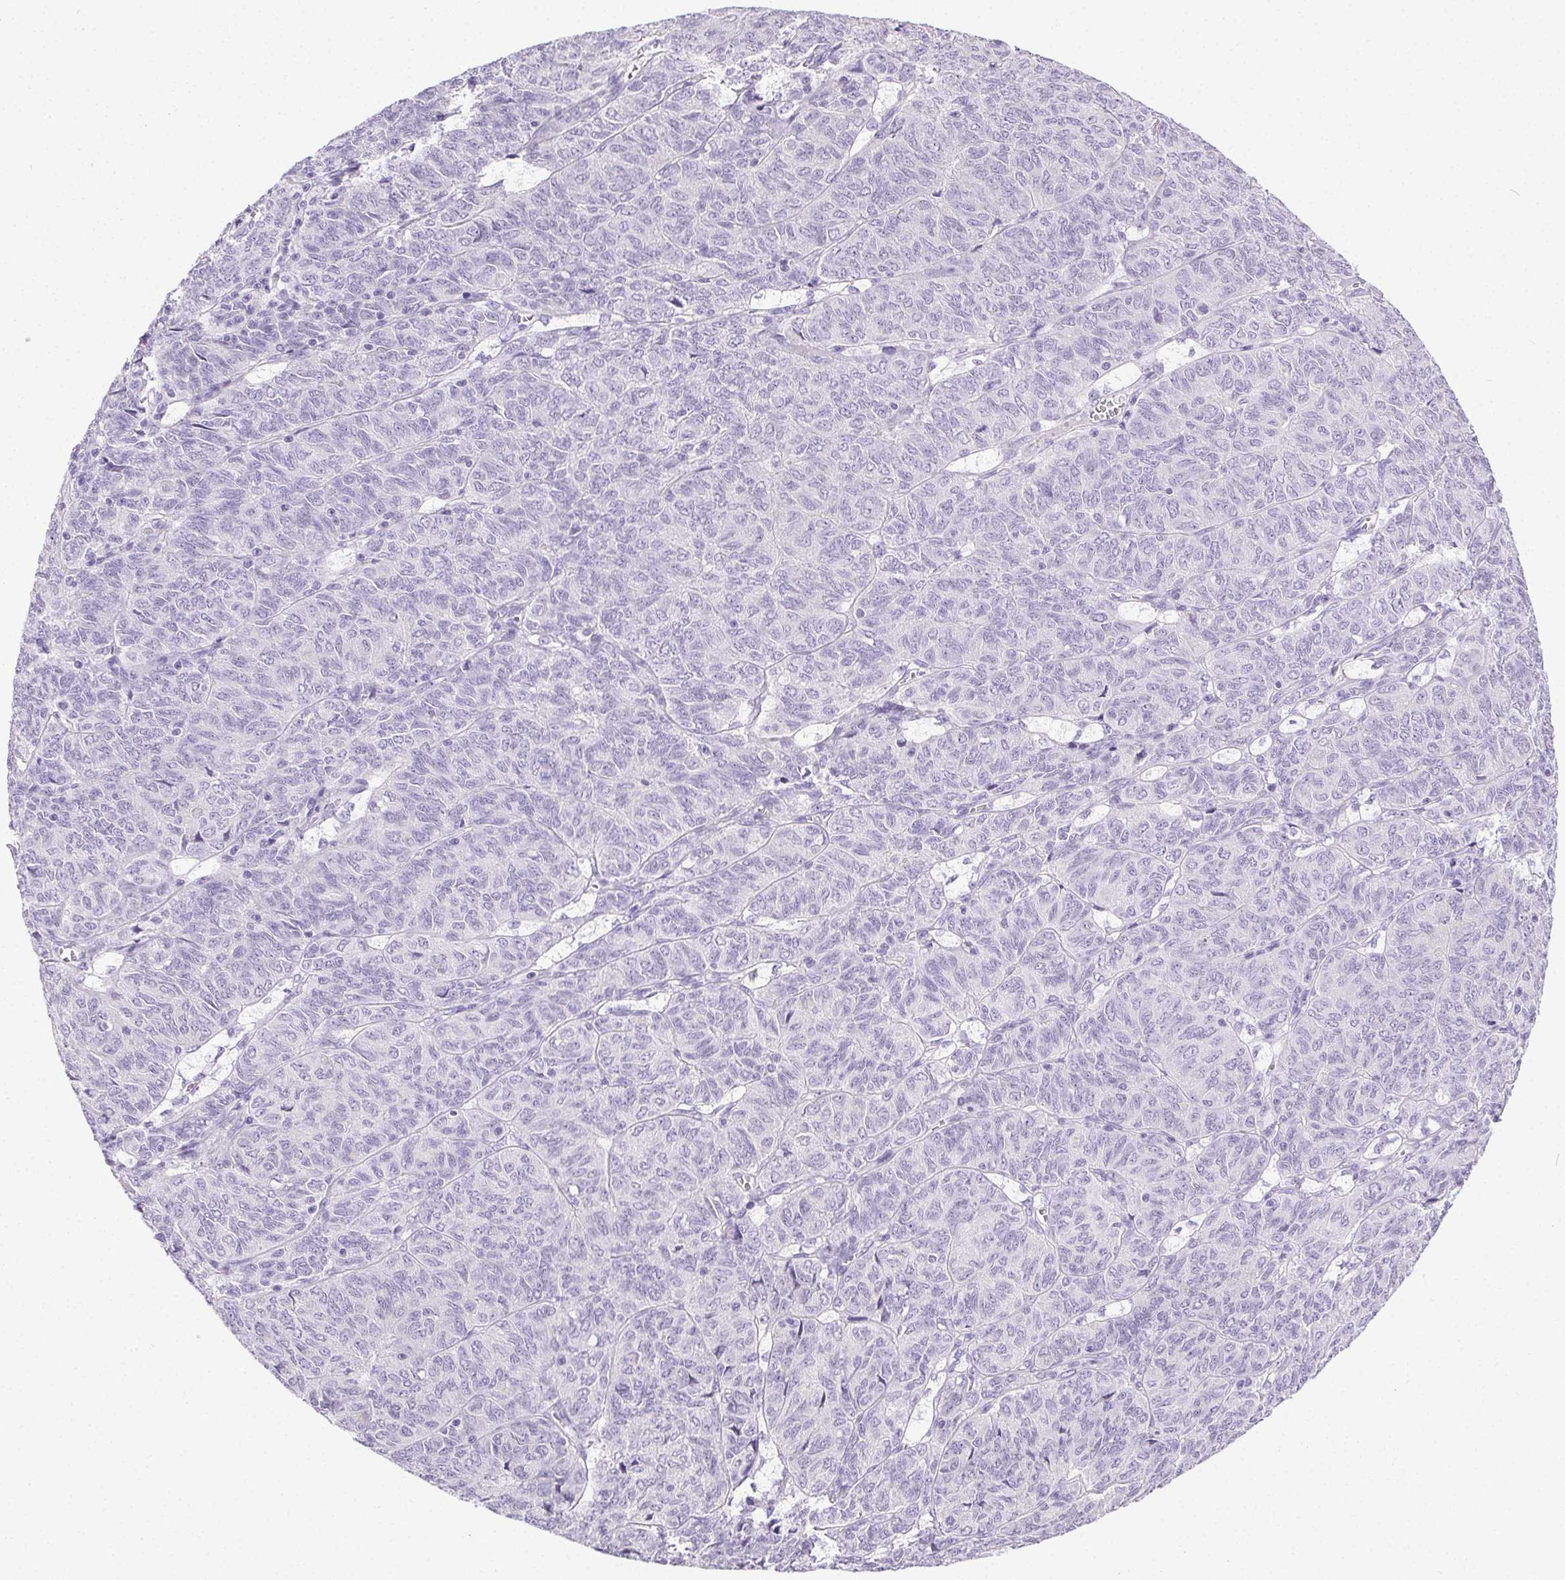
{"staining": {"intensity": "negative", "quantity": "none", "location": "none"}, "tissue": "ovarian cancer", "cell_type": "Tumor cells", "image_type": "cancer", "snomed": [{"axis": "morphology", "description": "Carcinoma, endometroid"}, {"axis": "topography", "description": "Ovary"}], "caption": "Immunohistochemistry (IHC) photomicrograph of neoplastic tissue: human ovarian cancer stained with DAB shows no significant protein expression in tumor cells.", "gene": "C20orf85", "patient": {"sex": "female", "age": 80}}